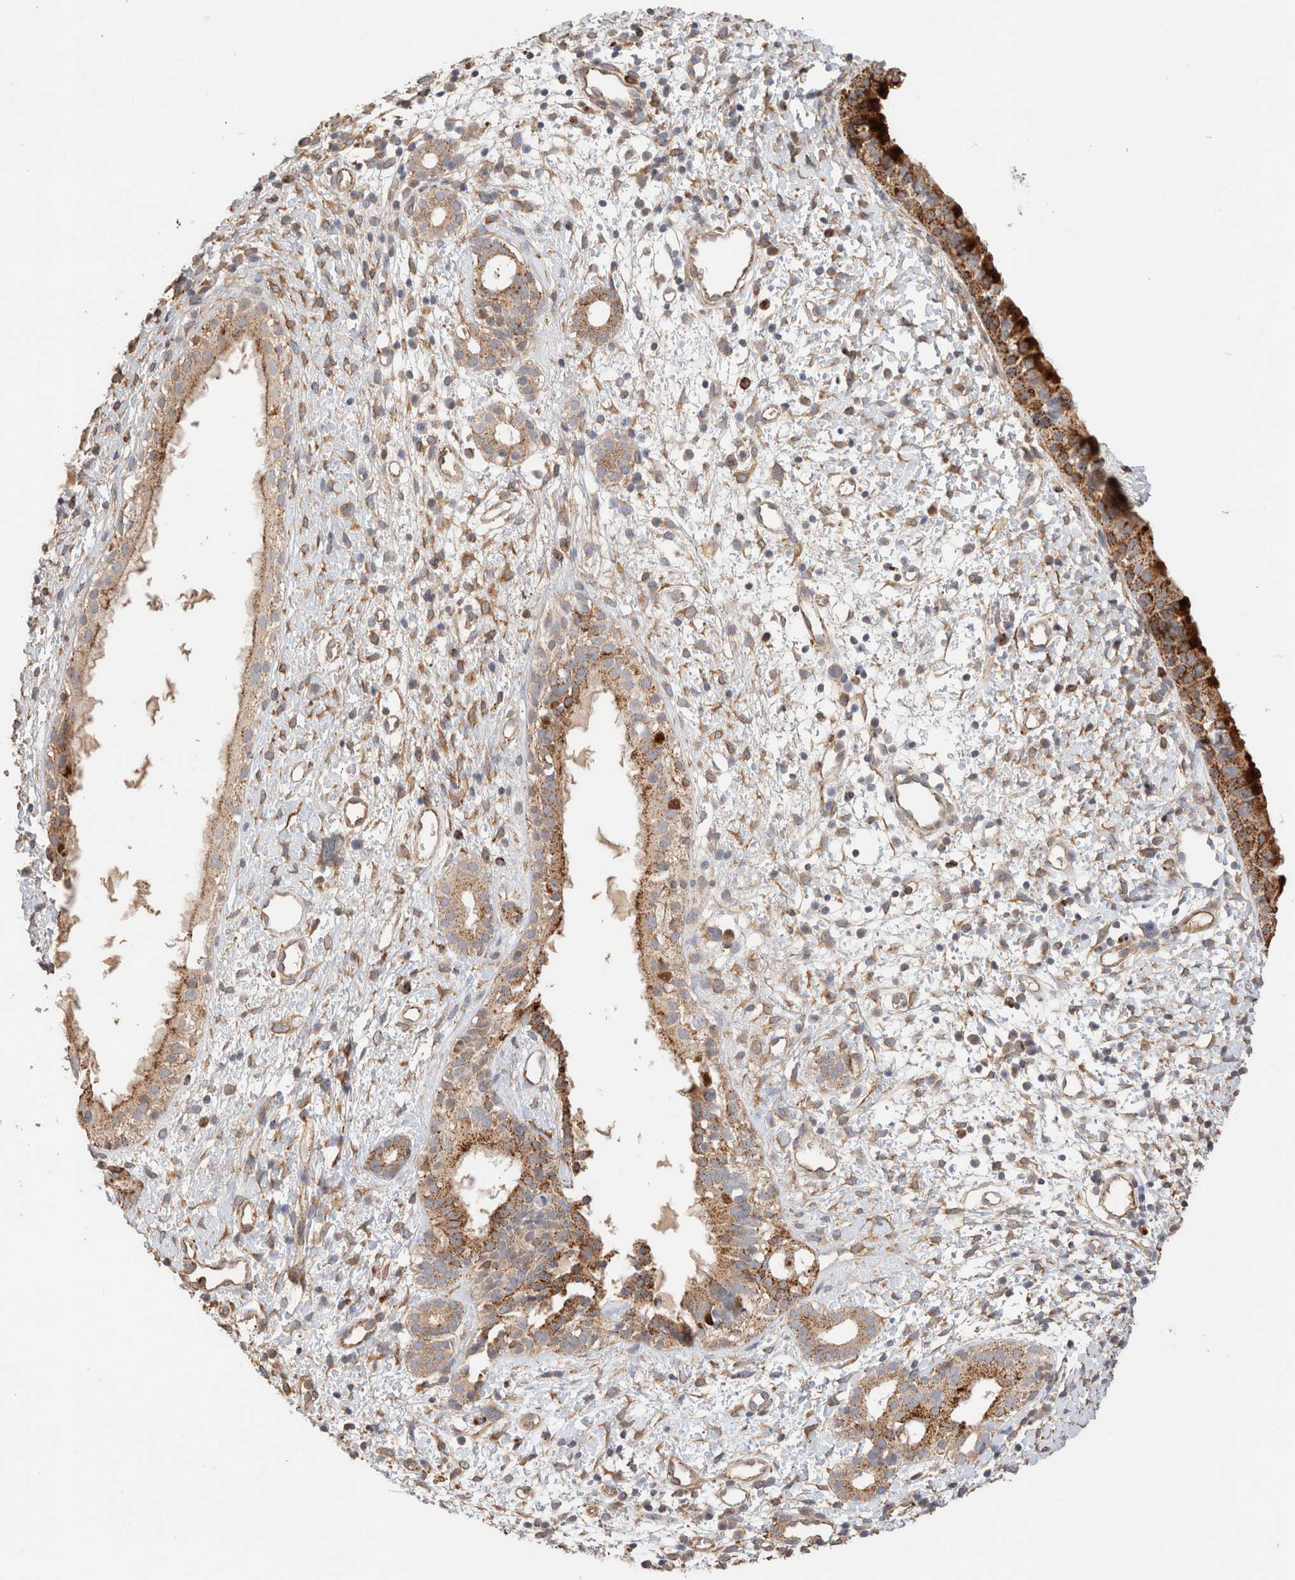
{"staining": {"intensity": "strong", "quantity": ">75%", "location": "cytoplasmic/membranous"}, "tissue": "nasopharynx", "cell_type": "Respiratory epithelial cells", "image_type": "normal", "snomed": [{"axis": "morphology", "description": "Normal tissue, NOS"}, {"axis": "topography", "description": "Nasopharynx"}], "caption": "Unremarkable nasopharynx demonstrates strong cytoplasmic/membranous positivity in about >75% of respiratory epithelial cells, visualized by immunohistochemistry.", "gene": "RABEPK", "patient": {"sex": "male", "age": 22}}